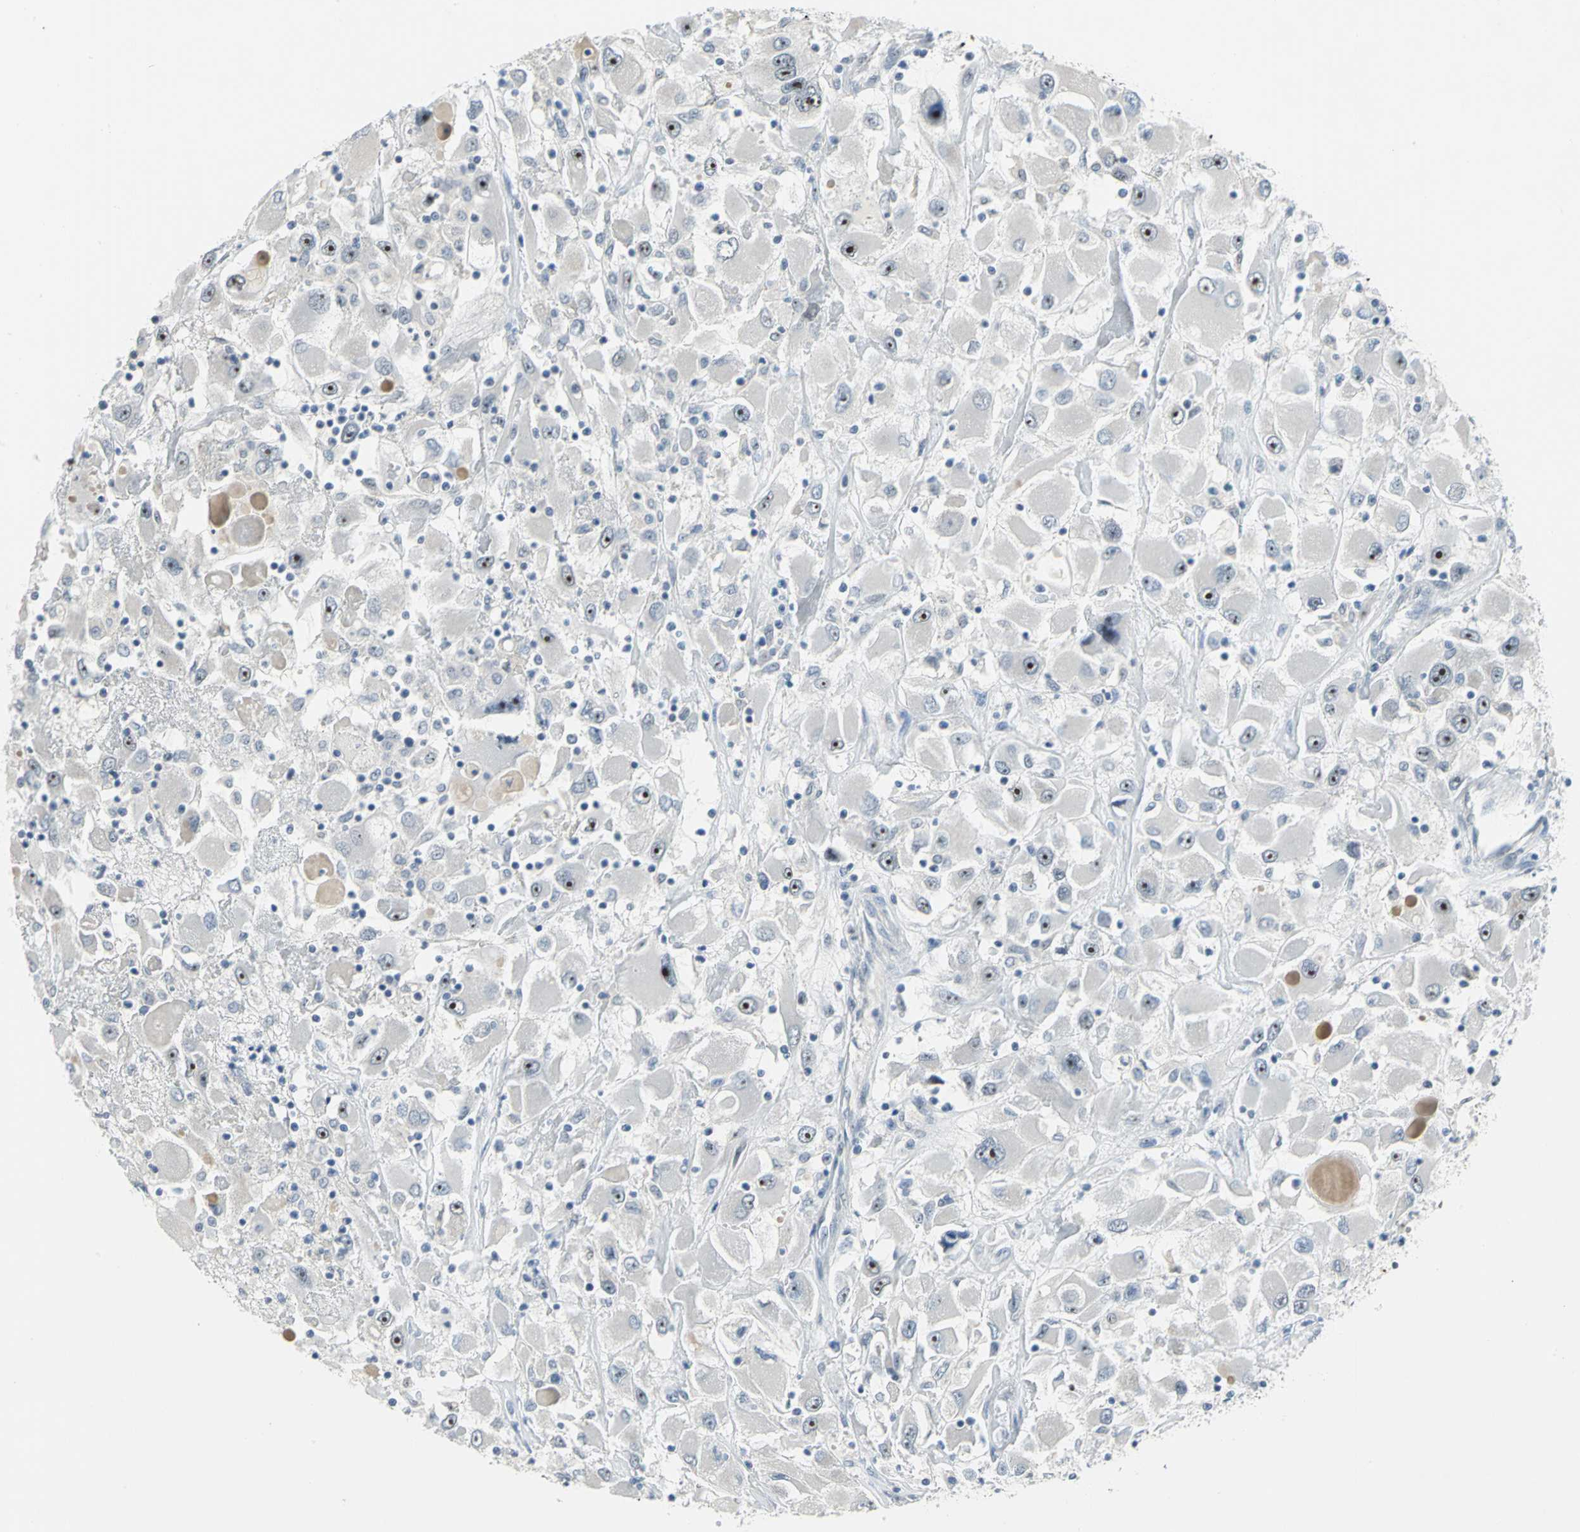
{"staining": {"intensity": "strong", "quantity": ">75%", "location": "nuclear"}, "tissue": "renal cancer", "cell_type": "Tumor cells", "image_type": "cancer", "snomed": [{"axis": "morphology", "description": "Adenocarcinoma, NOS"}, {"axis": "topography", "description": "Kidney"}], "caption": "Immunohistochemical staining of renal cancer reveals high levels of strong nuclear positivity in approximately >75% of tumor cells.", "gene": "MYBBP1A", "patient": {"sex": "female", "age": 52}}